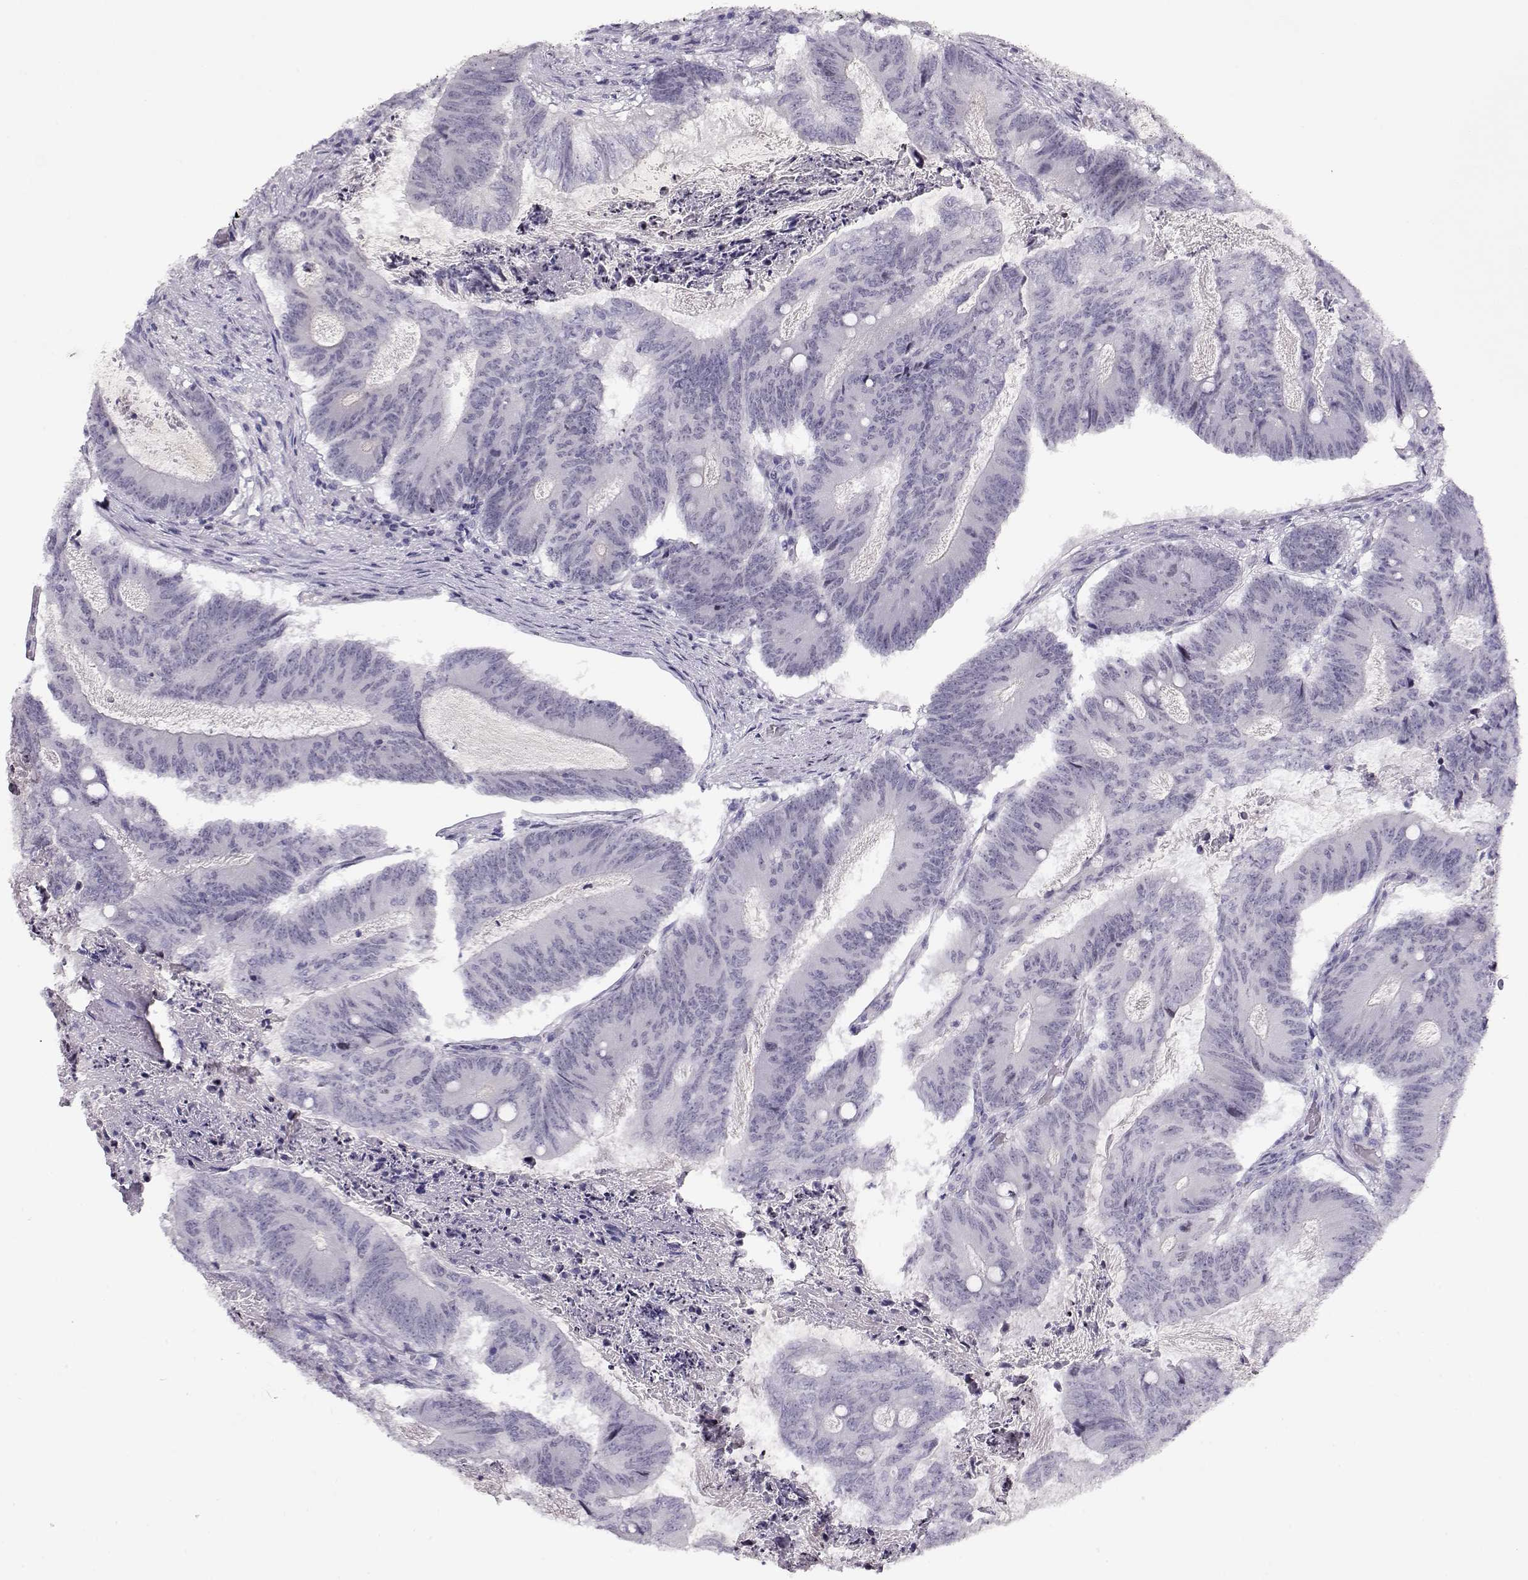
{"staining": {"intensity": "negative", "quantity": "none", "location": "none"}, "tissue": "colorectal cancer", "cell_type": "Tumor cells", "image_type": "cancer", "snomed": [{"axis": "morphology", "description": "Adenocarcinoma, NOS"}, {"axis": "topography", "description": "Colon"}], "caption": "Human colorectal cancer stained for a protein using immunohistochemistry shows no expression in tumor cells.", "gene": "CRX", "patient": {"sex": "female", "age": 70}}